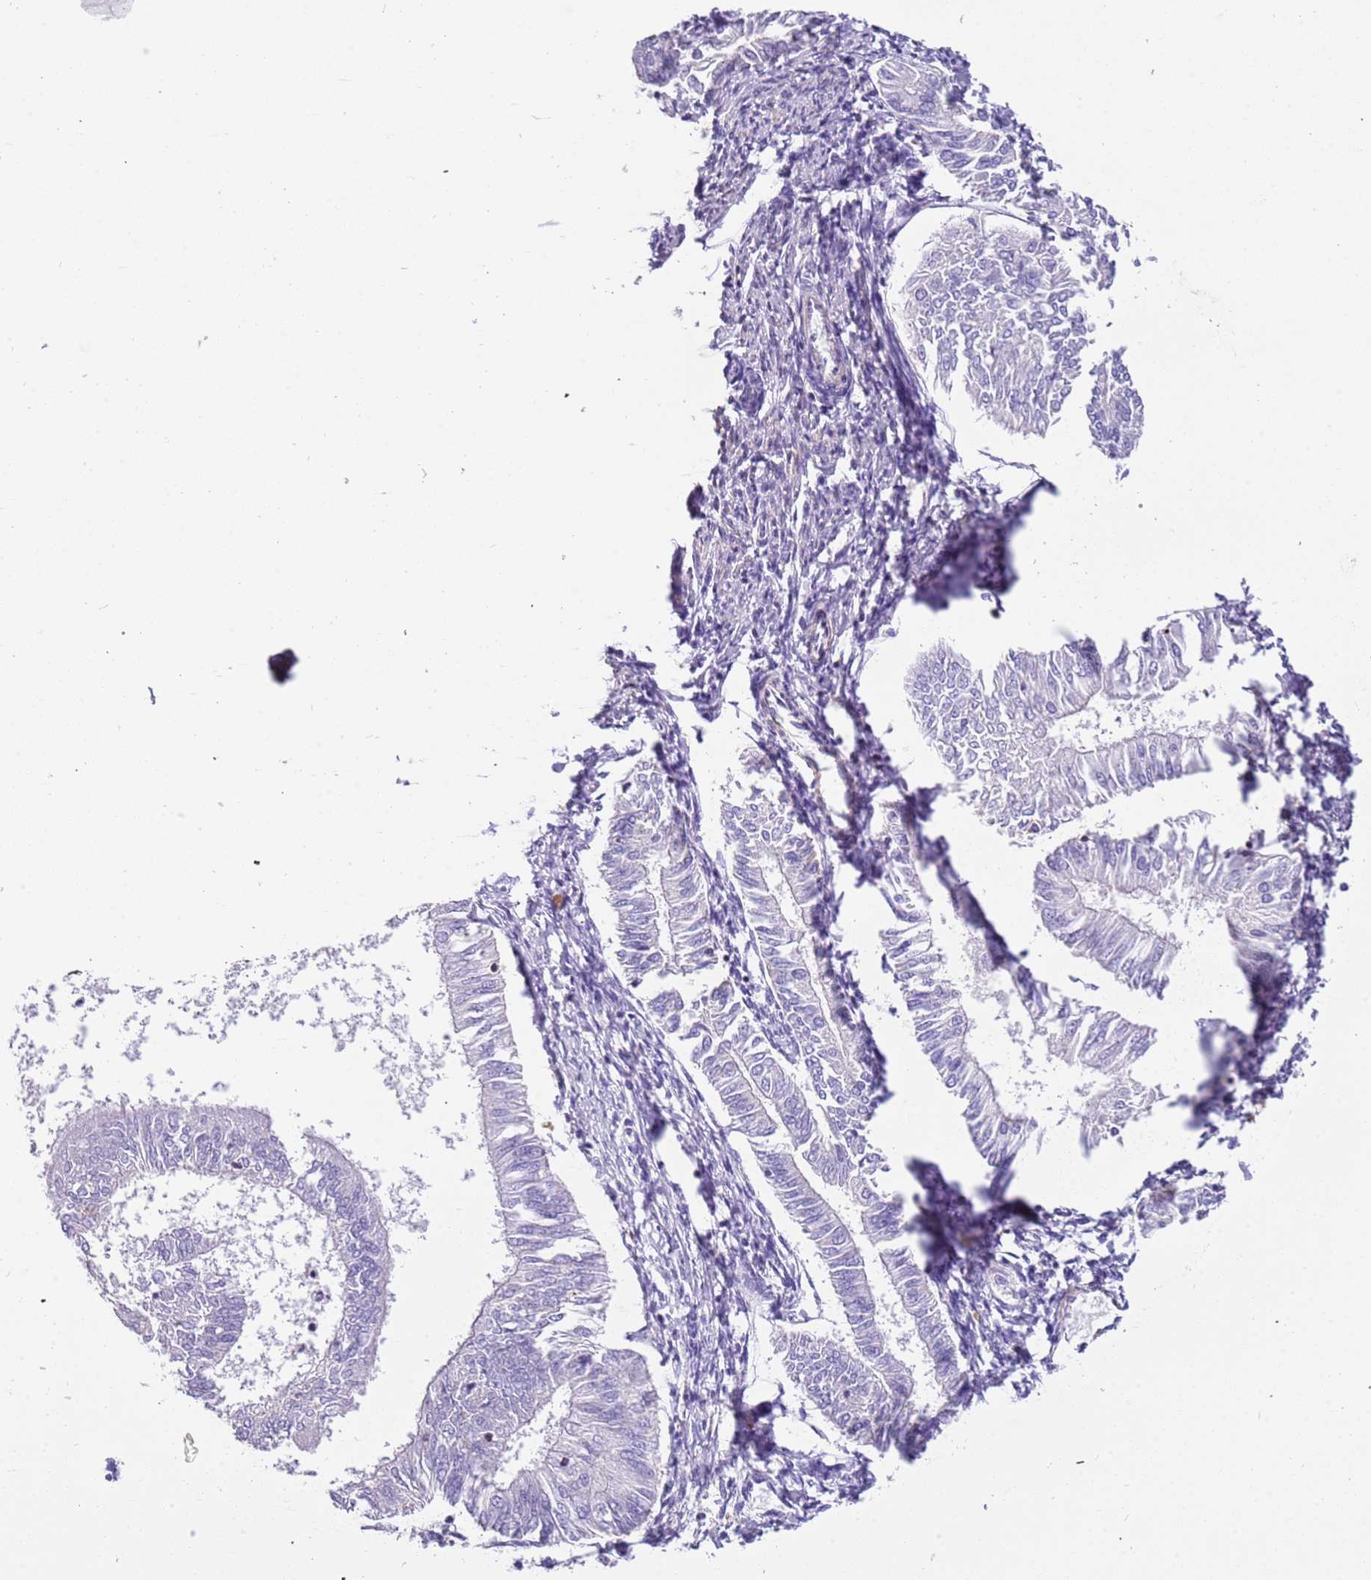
{"staining": {"intensity": "negative", "quantity": "none", "location": "none"}, "tissue": "endometrial cancer", "cell_type": "Tumor cells", "image_type": "cancer", "snomed": [{"axis": "morphology", "description": "Adenocarcinoma, NOS"}, {"axis": "topography", "description": "Endometrium"}], "caption": "Human adenocarcinoma (endometrial) stained for a protein using immunohistochemistry exhibits no expression in tumor cells.", "gene": "PCGF2", "patient": {"sex": "female", "age": 58}}